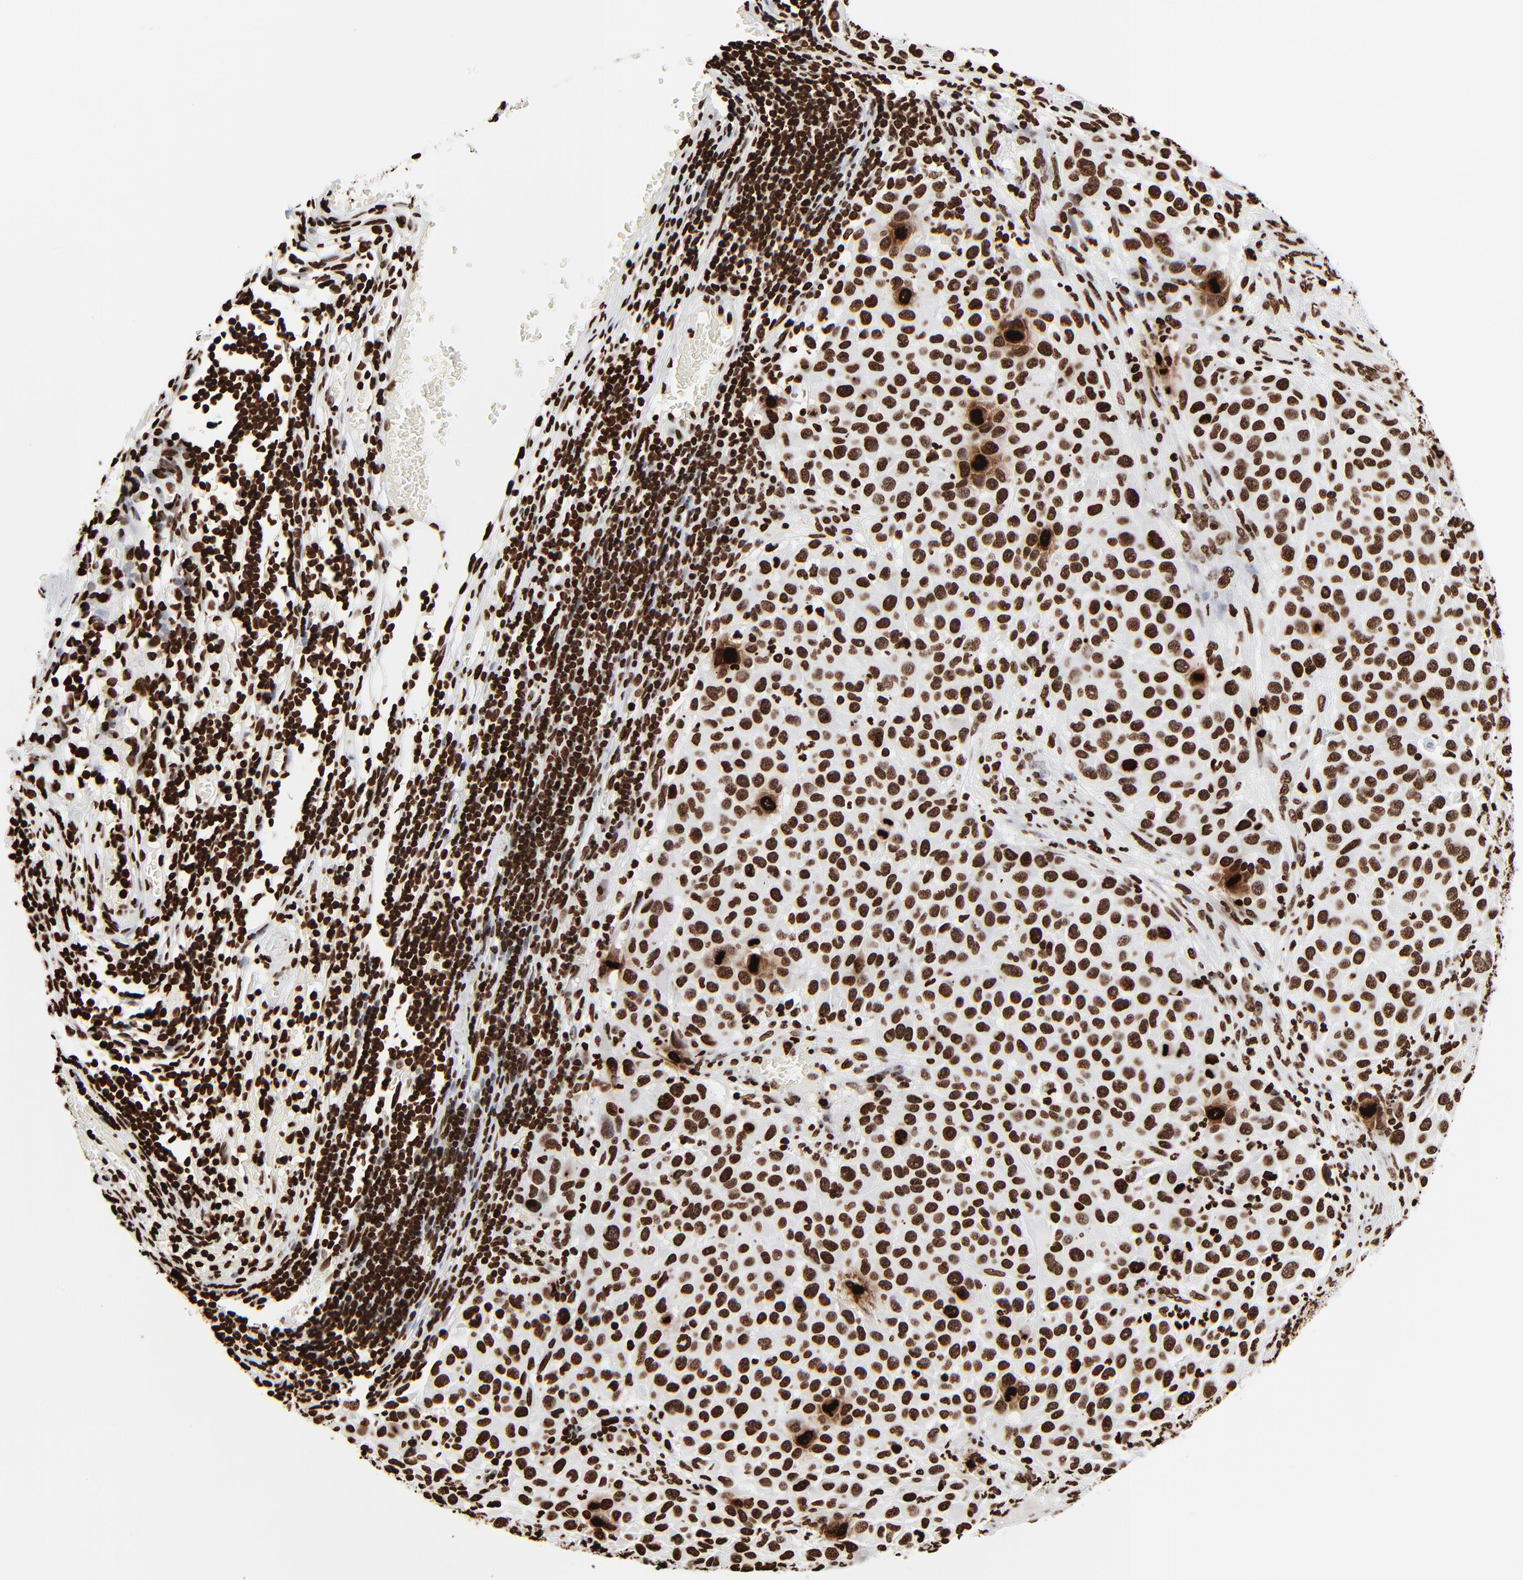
{"staining": {"intensity": "strong", "quantity": ">75%", "location": "nuclear"}, "tissue": "melanoma", "cell_type": "Tumor cells", "image_type": "cancer", "snomed": [{"axis": "morphology", "description": "Malignant melanoma, Metastatic site"}, {"axis": "topography", "description": "Lymph node"}], "caption": "Tumor cells reveal strong nuclear positivity in about >75% of cells in malignant melanoma (metastatic site).", "gene": "H3-4", "patient": {"sex": "male", "age": 61}}